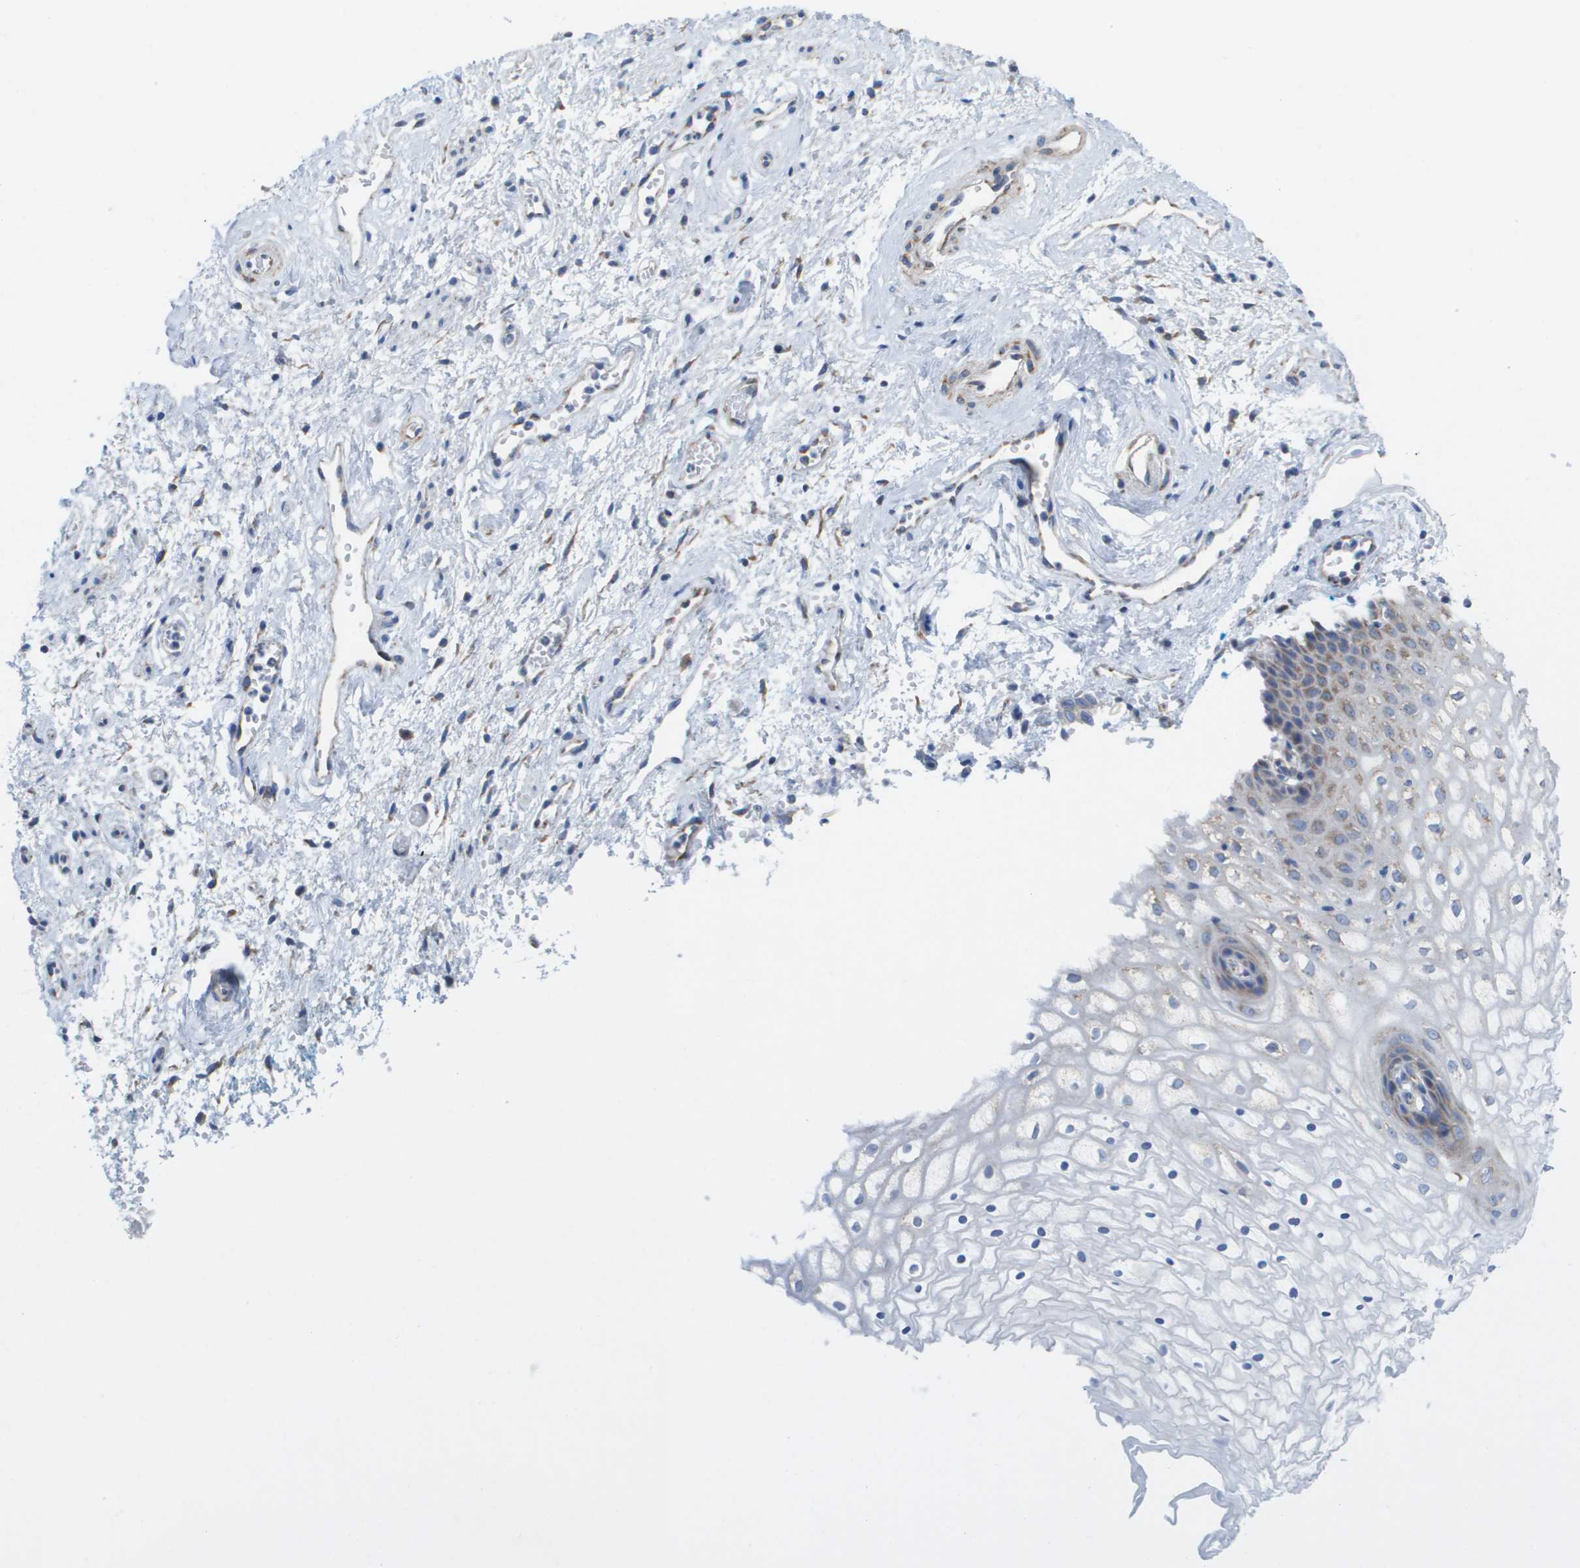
{"staining": {"intensity": "moderate", "quantity": "25%-75%", "location": "cytoplasmic/membranous"}, "tissue": "vagina", "cell_type": "Squamous epithelial cells", "image_type": "normal", "snomed": [{"axis": "morphology", "description": "Normal tissue, NOS"}, {"axis": "topography", "description": "Vagina"}], "caption": "Brown immunohistochemical staining in benign vagina exhibits moderate cytoplasmic/membranous expression in about 25%-75% of squamous epithelial cells.", "gene": "FIS1", "patient": {"sex": "female", "age": 34}}